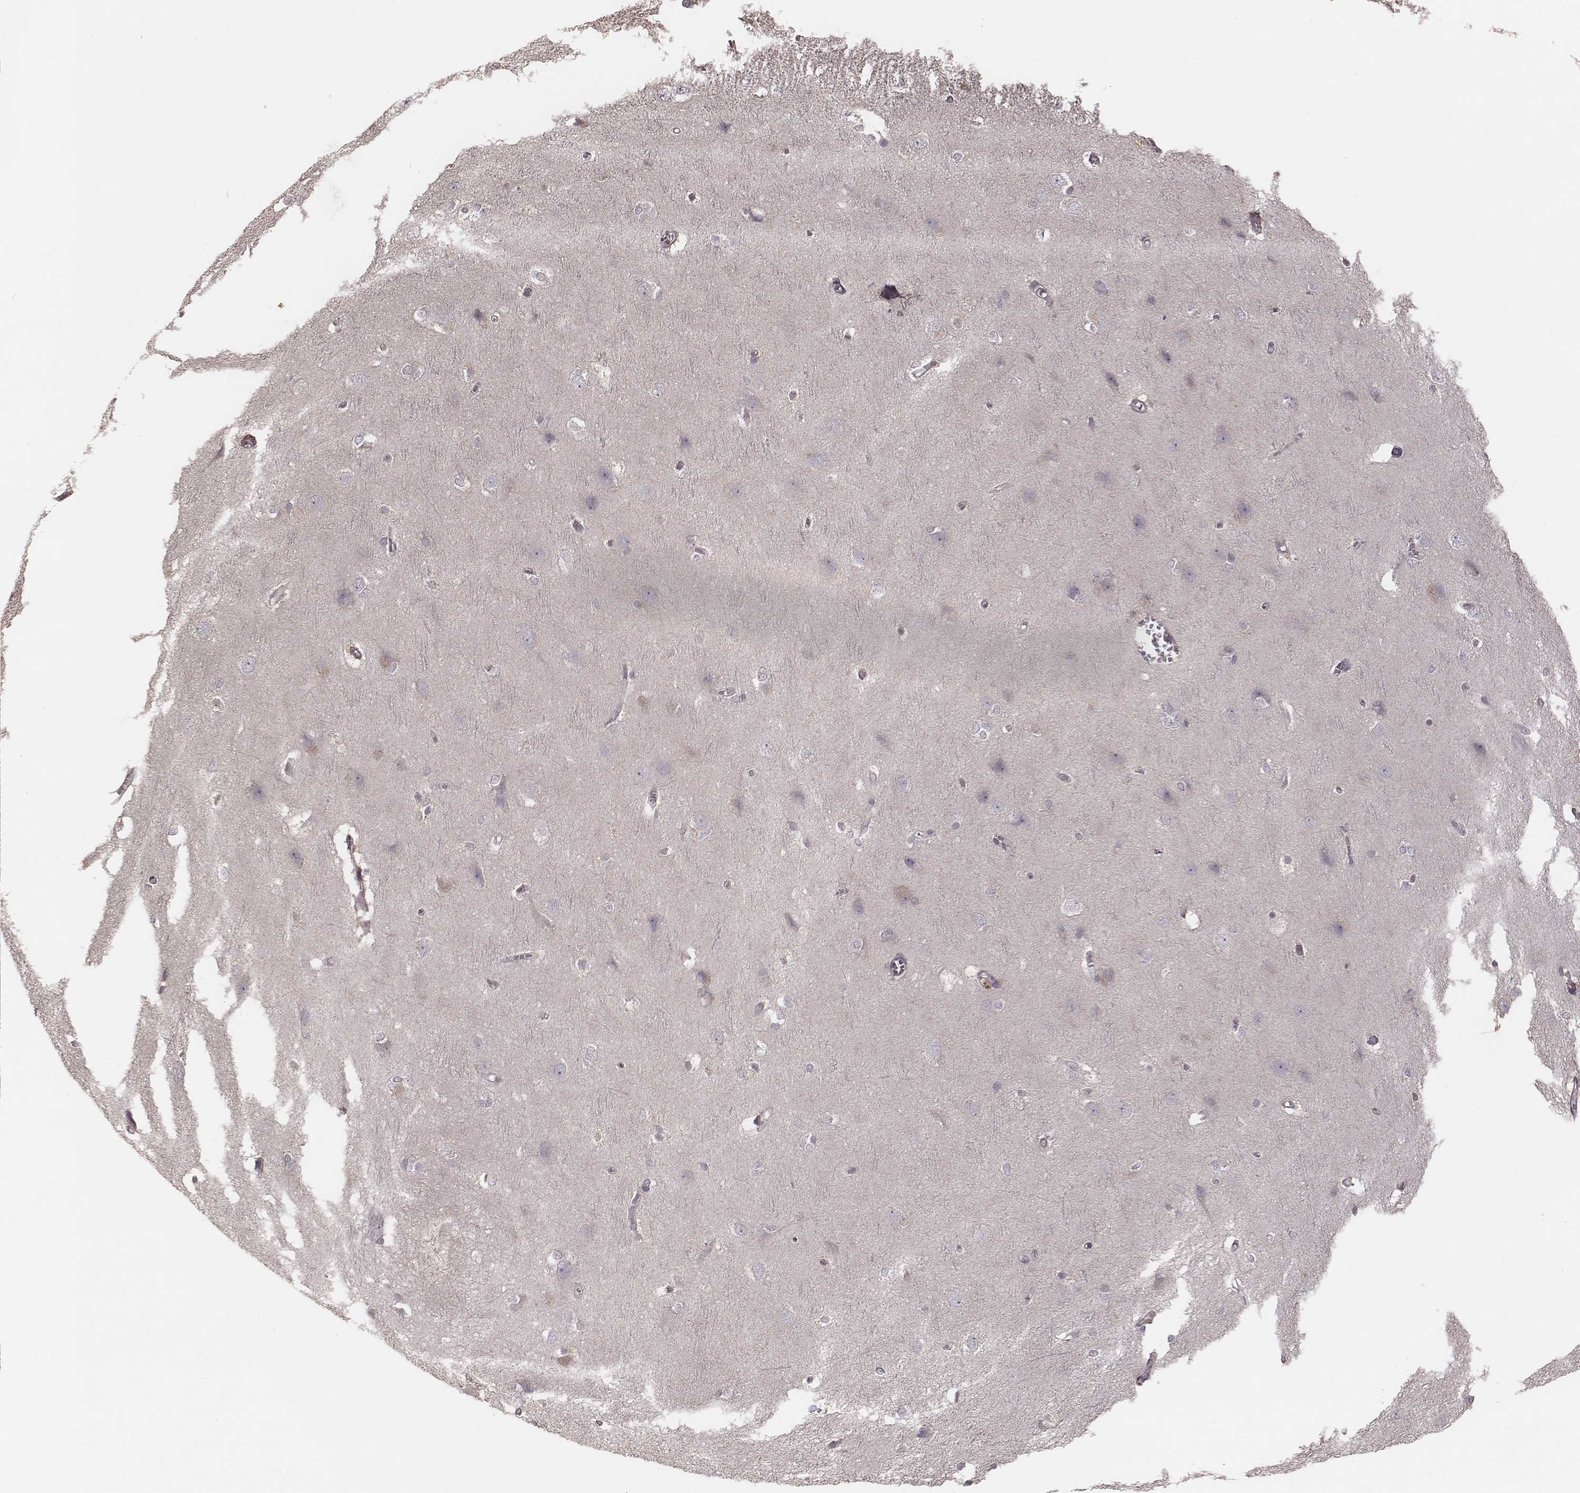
{"staining": {"intensity": "negative", "quantity": "none", "location": "none"}, "tissue": "cerebral cortex", "cell_type": "Endothelial cells", "image_type": "normal", "snomed": [{"axis": "morphology", "description": "Normal tissue, NOS"}, {"axis": "topography", "description": "Cerebral cortex"}], "caption": "Immunohistochemistry (IHC) image of benign cerebral cortex: human cerebral cortex stained with DAB (3,3'-diaminobenzidine) shows no significant protein staining in endothelial cells. The staining is performed using DAB brown chromogen with nuclei counter-stained in using hematoxylin.", "gene": "TDRD5", "patient": {"sex": "male", "age": 37}}